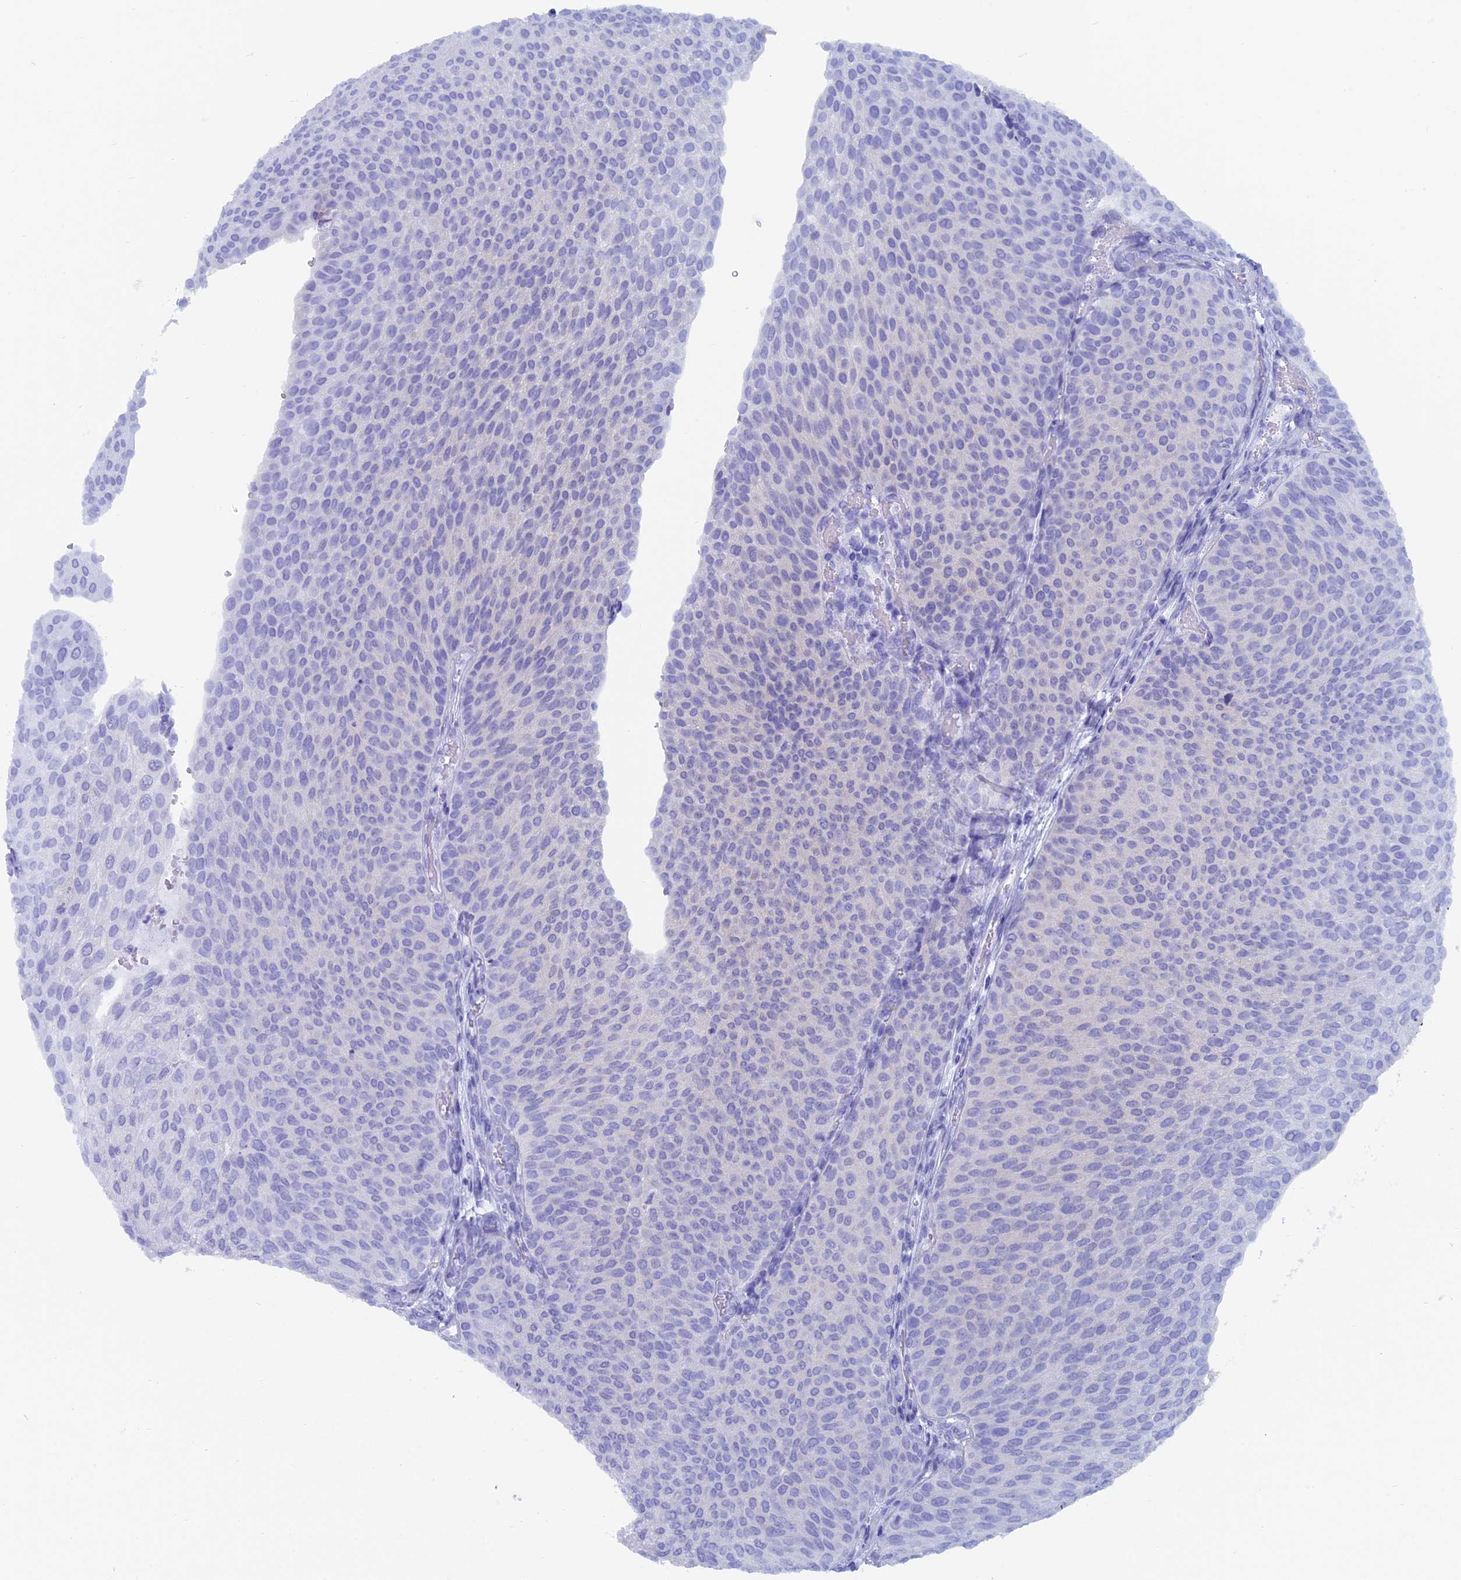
{"staining": {"intensity": "negative", "quantity": "none", "location": "none"}, "tissue": "urothelial cancer", "cell_type": "Tumor cells", "image_type": "cancer", "snomed": [{"axis": "morphology", "description": "Urothelial carcinoma, High grade"}, {"axis": "topography", "description": "Urinary bladder"}], "caption": "Histopathology image shows no protein staining in tumor cells of high-grade urothelial carcinoma tissue.", "gene": "CAPS", "patient": {"sex": "female", "age": 79}}